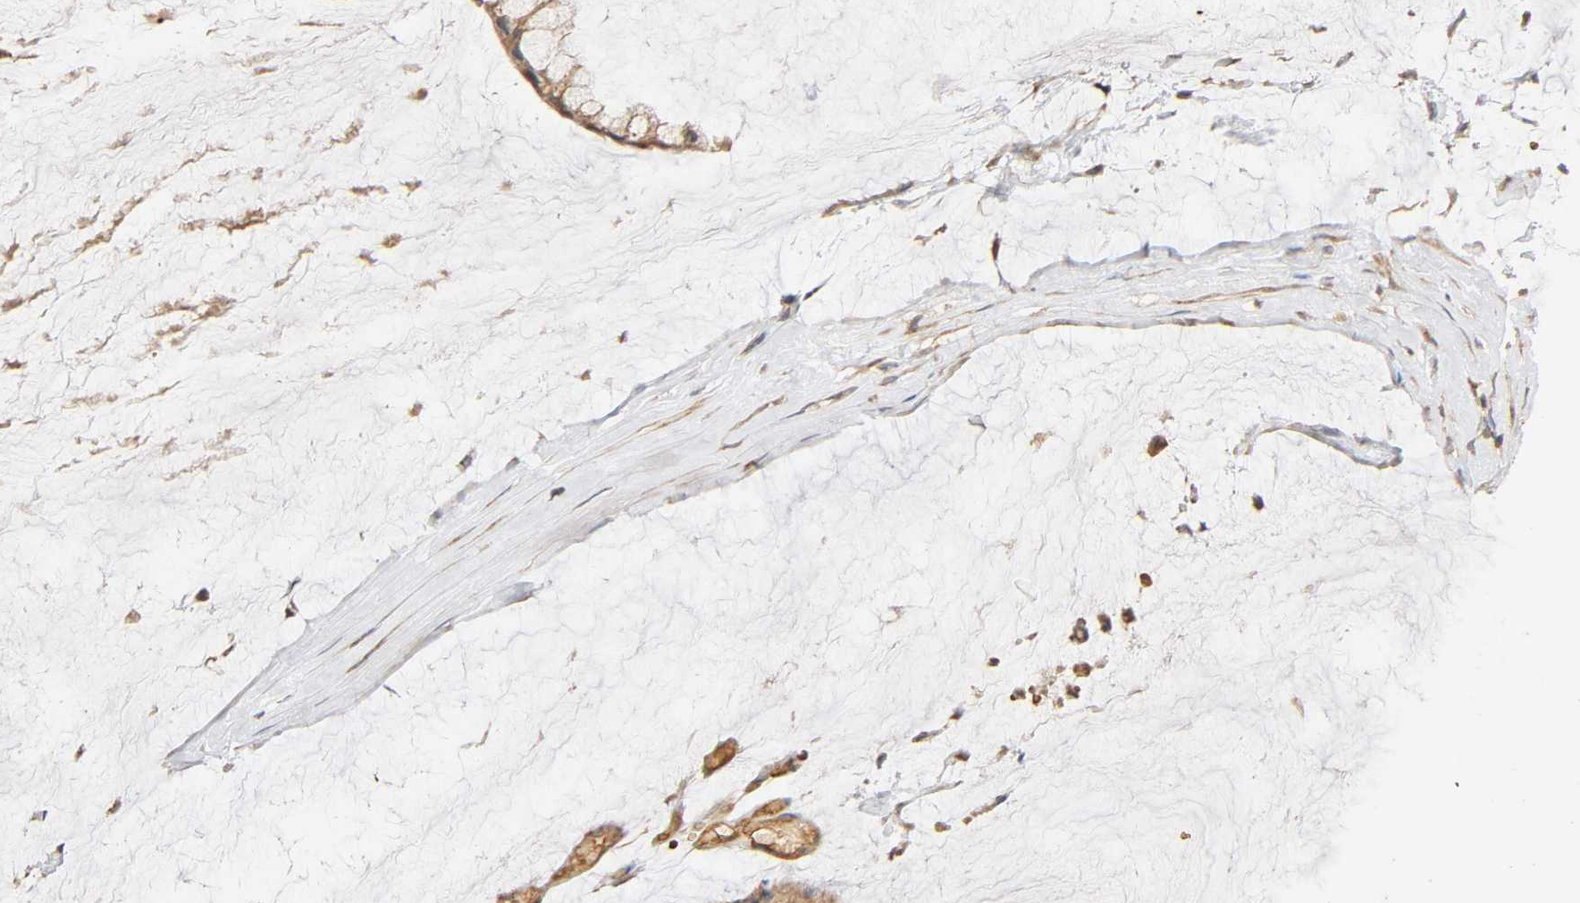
{"staining": {"intensity": "weak", "quantity": ">75%", "location": "cytoplasmic/membranous"}, "tissue": "ovarian cancer", "cell_type": "Tumor cells", "image_type": "cancer", "snomed": [{"axis": "morphology", "description": "Cystadenocarcinoma, mucinous, NOS"}, {"axis": "topography", "description": "Ovary"}], "caption": "Ovarian mucinous cystadenocarcinoma tissue demonstrates weak cytoplasmic/membranous staining in about >75% of tumor cells, visualized by immunohistochemistry.", "gene": "SGSM1", "patient": {"sex": "female", "age": 39}}